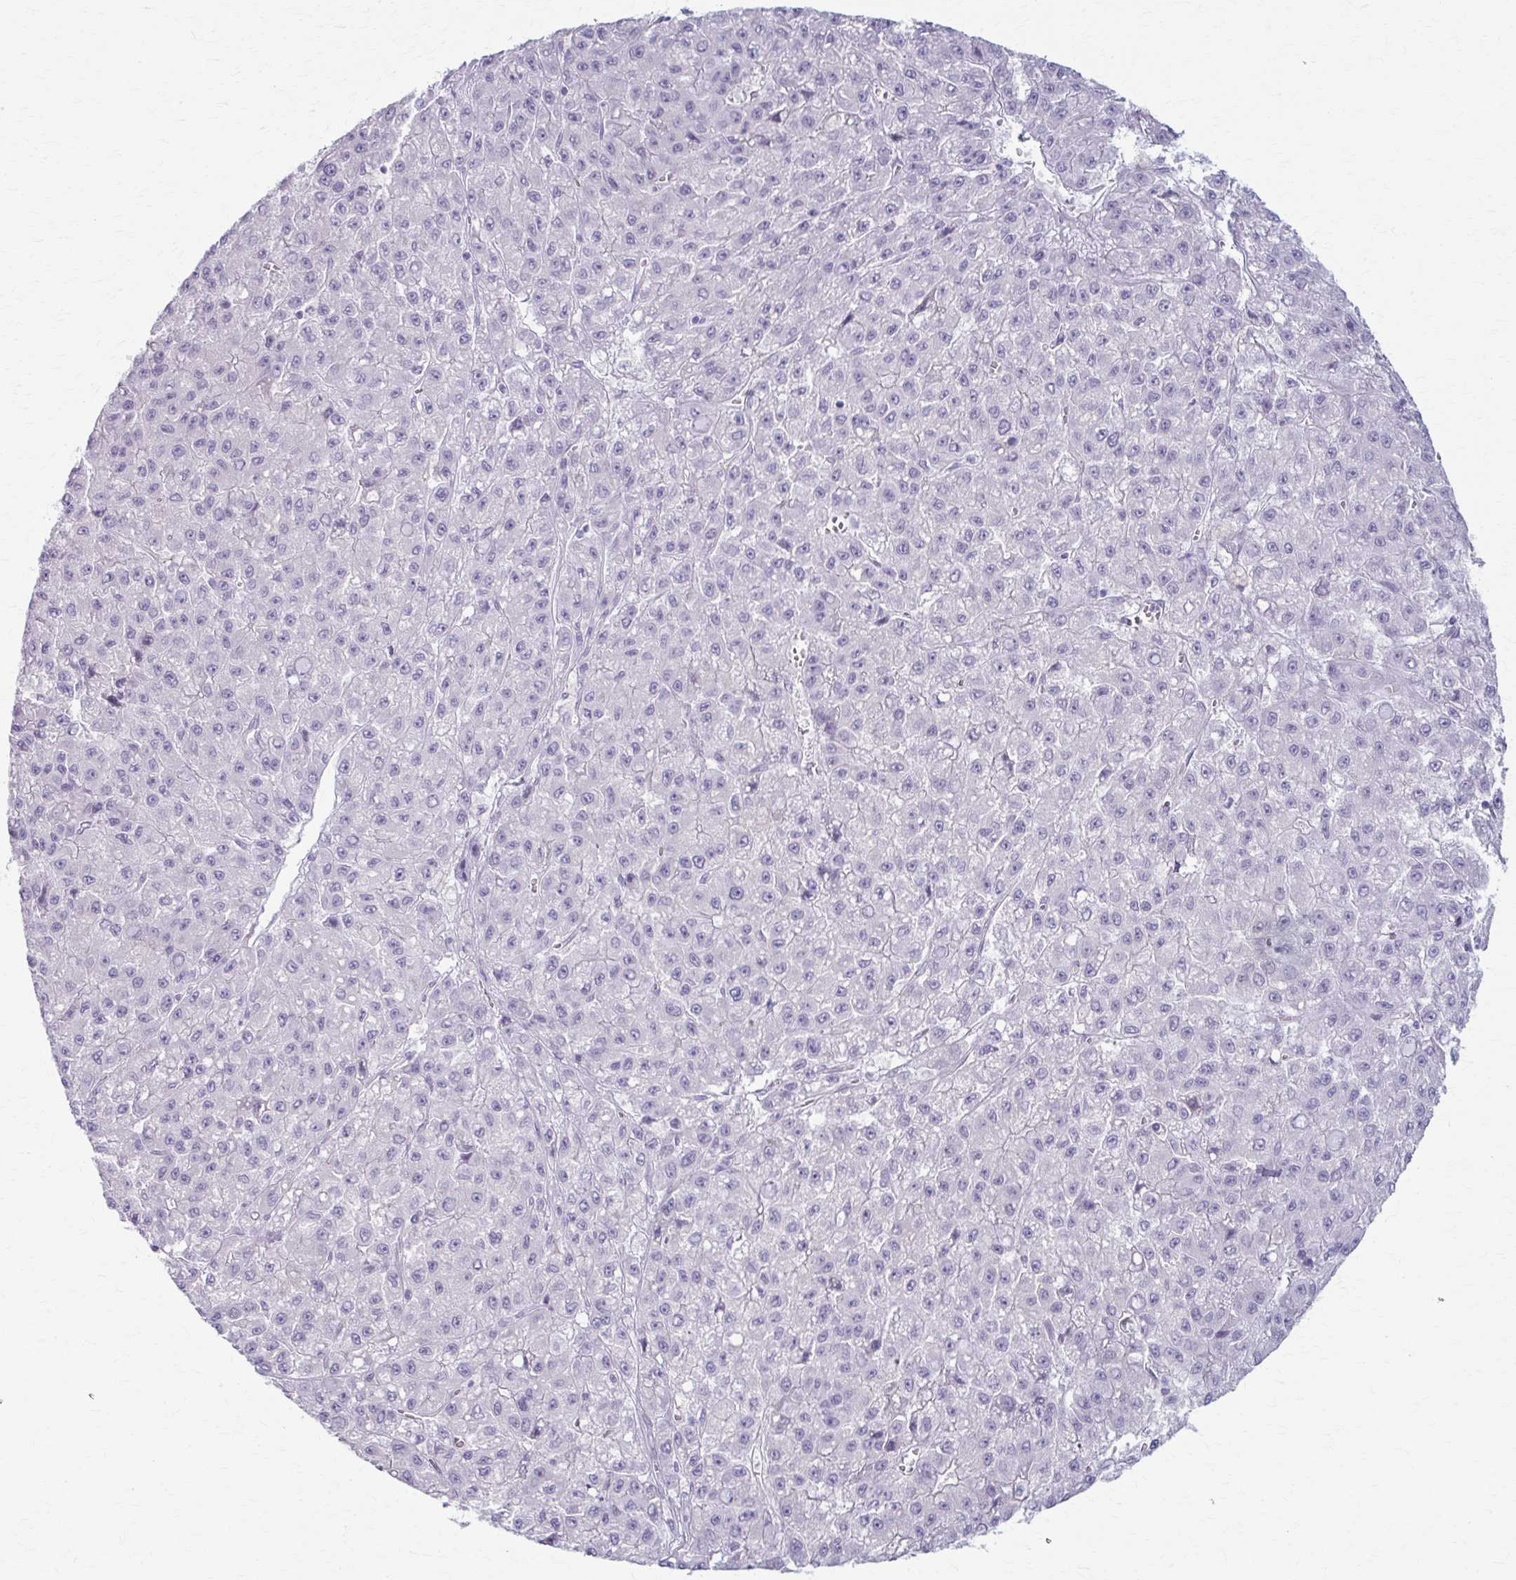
{"staining": {"intensity": "negative", "quantity": "none", "location": "none"}, "tissue": "liver cancer", "cell_type": "Tumor cells", "image_type": "cancer", "snomed": [{"axis": "morphology", "description": "Carcinoma, Hepatocellular, NOS"}, {"axis": "topography", "description": "Liver"}], "caption": "The photomicrograph demonstrates no significant positivity in tumor cells of liver cancer (hepatocellular carcinoma).", "gene": "PRKRA", "patient": {"sex": "male", "age": 70}}